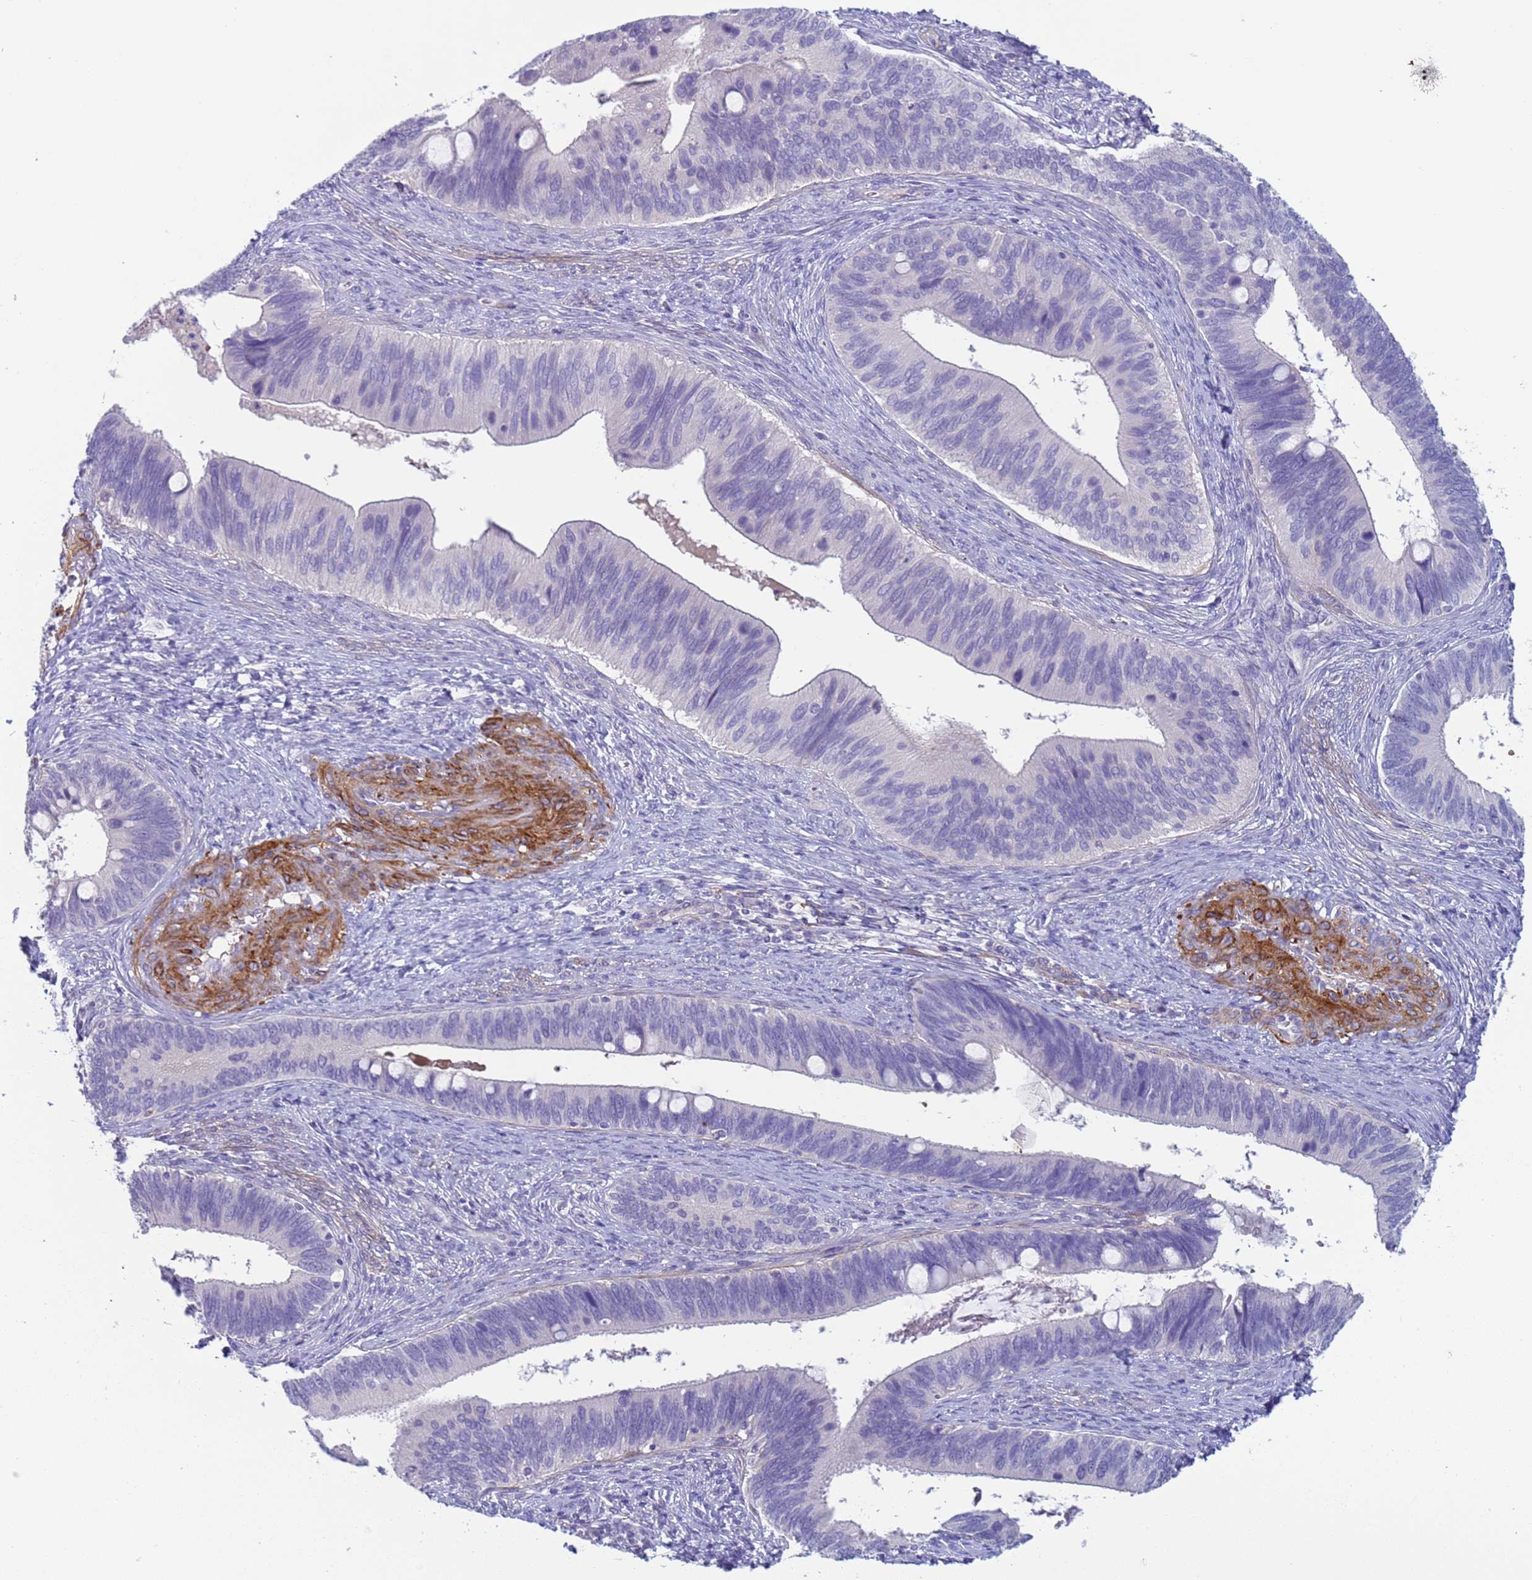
{"staining": {"intensity": "negative", "quantity": "none", "location": "none"}, "tissue": "cervical cancer", "cell_type": "Tumor cells", "image_type": "cancer", "snomed": [{"axis": "morphology", "description": "Adenocarcinoma, NOS"}, {"axis": "topography", "description": "Cervix"}], "caption": "The photomicrograph demonstrates no significant staining in tumor cells of cervical cancer (adenocarcinoma).", "gene": "KBTBD3", "patient": {"sex": "female", "age": 42}}